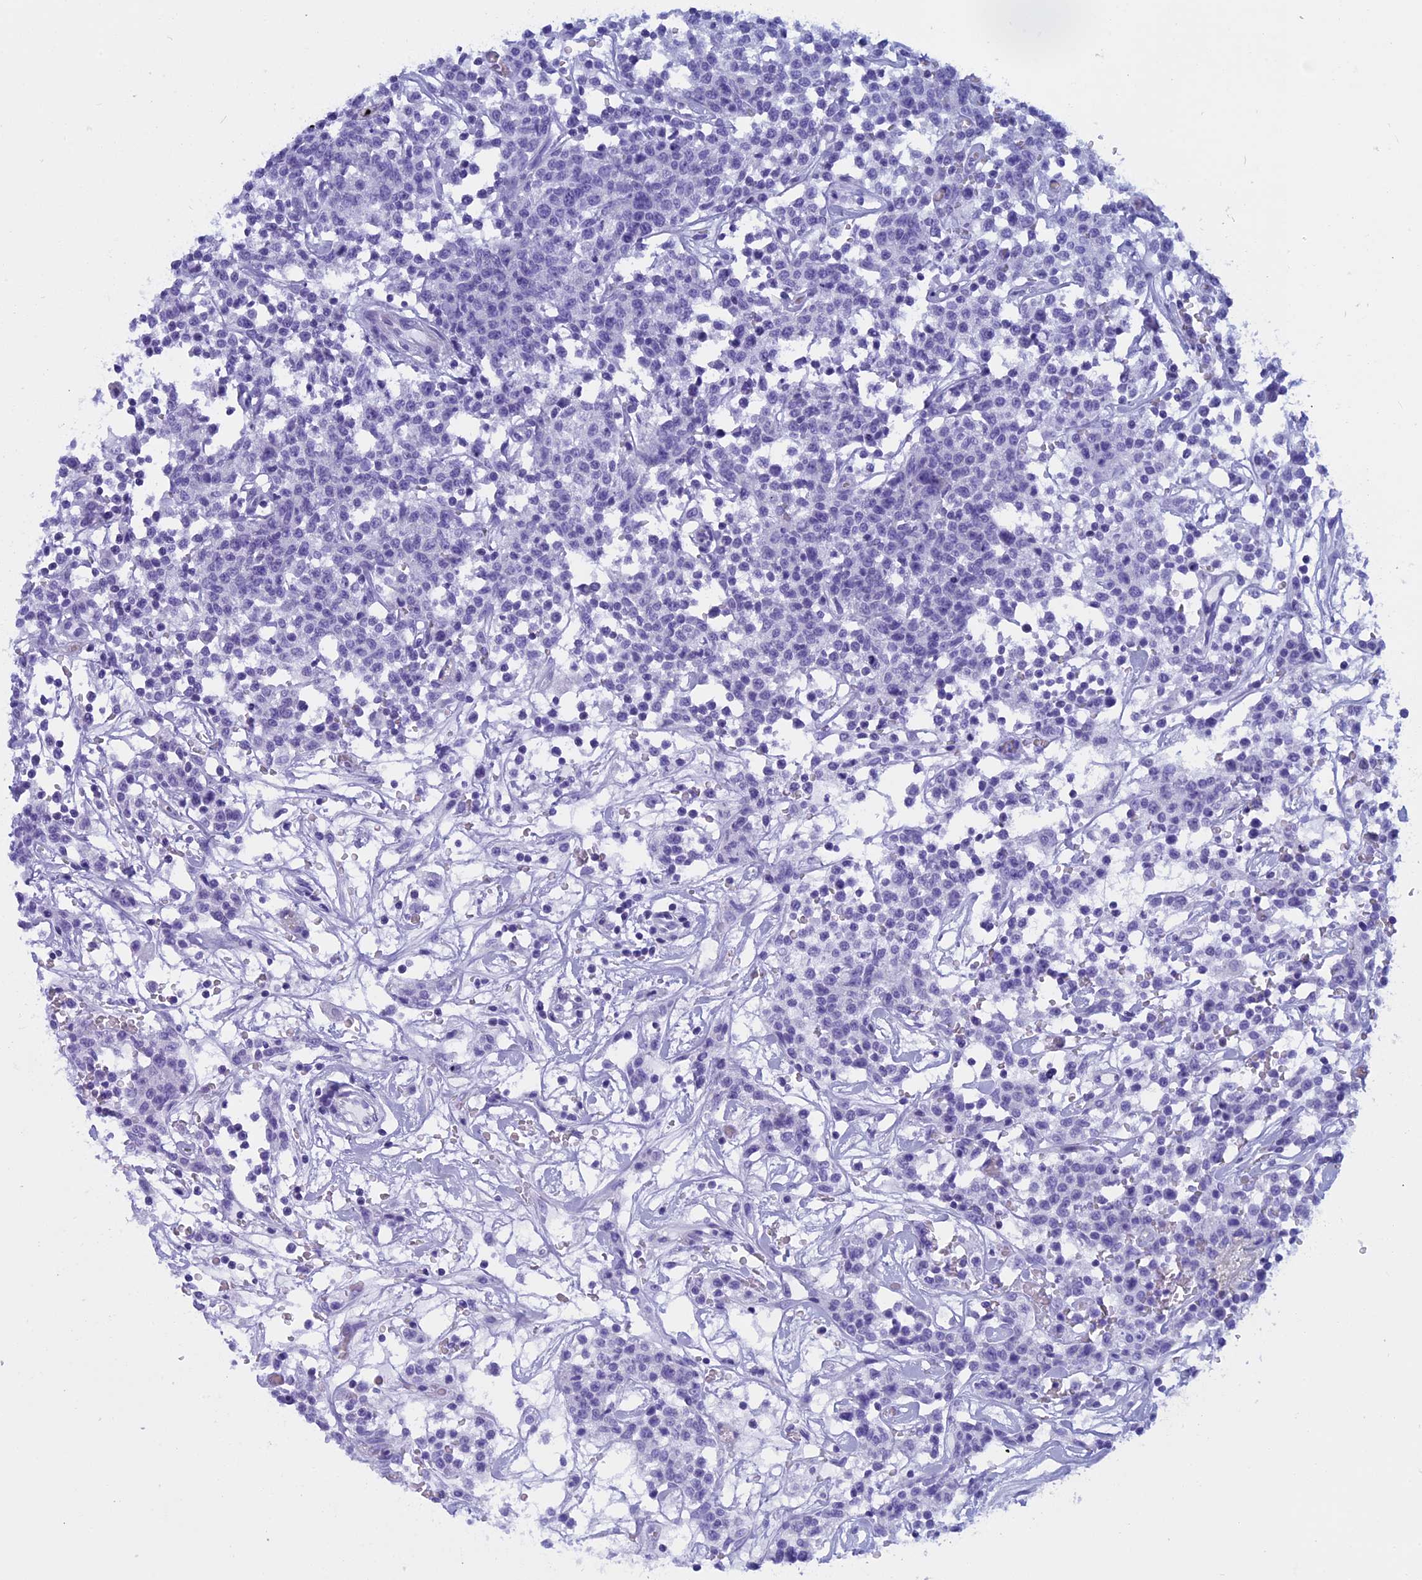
{"staining": {"intensity": "negative", "quantity": "none", "location": "none"}, "tissue": "lymphoma", "cell_type": "Tumor cells", "image_type": "cancer", "snomed": [{"axis": "morphology", "description": "Malignant lymphoma, non-Hodgkin's type, Low grade"}, {"axis": "topography", "description": "Small intestine"}], "caption": "Immunohistochemical staining of malignant lymphoma, non-Hodgkin's type (low-grade) shows no significant expression in tumor cells.", "gene": "FAM169A", "patient": {"sex": "female", "age": 59}}